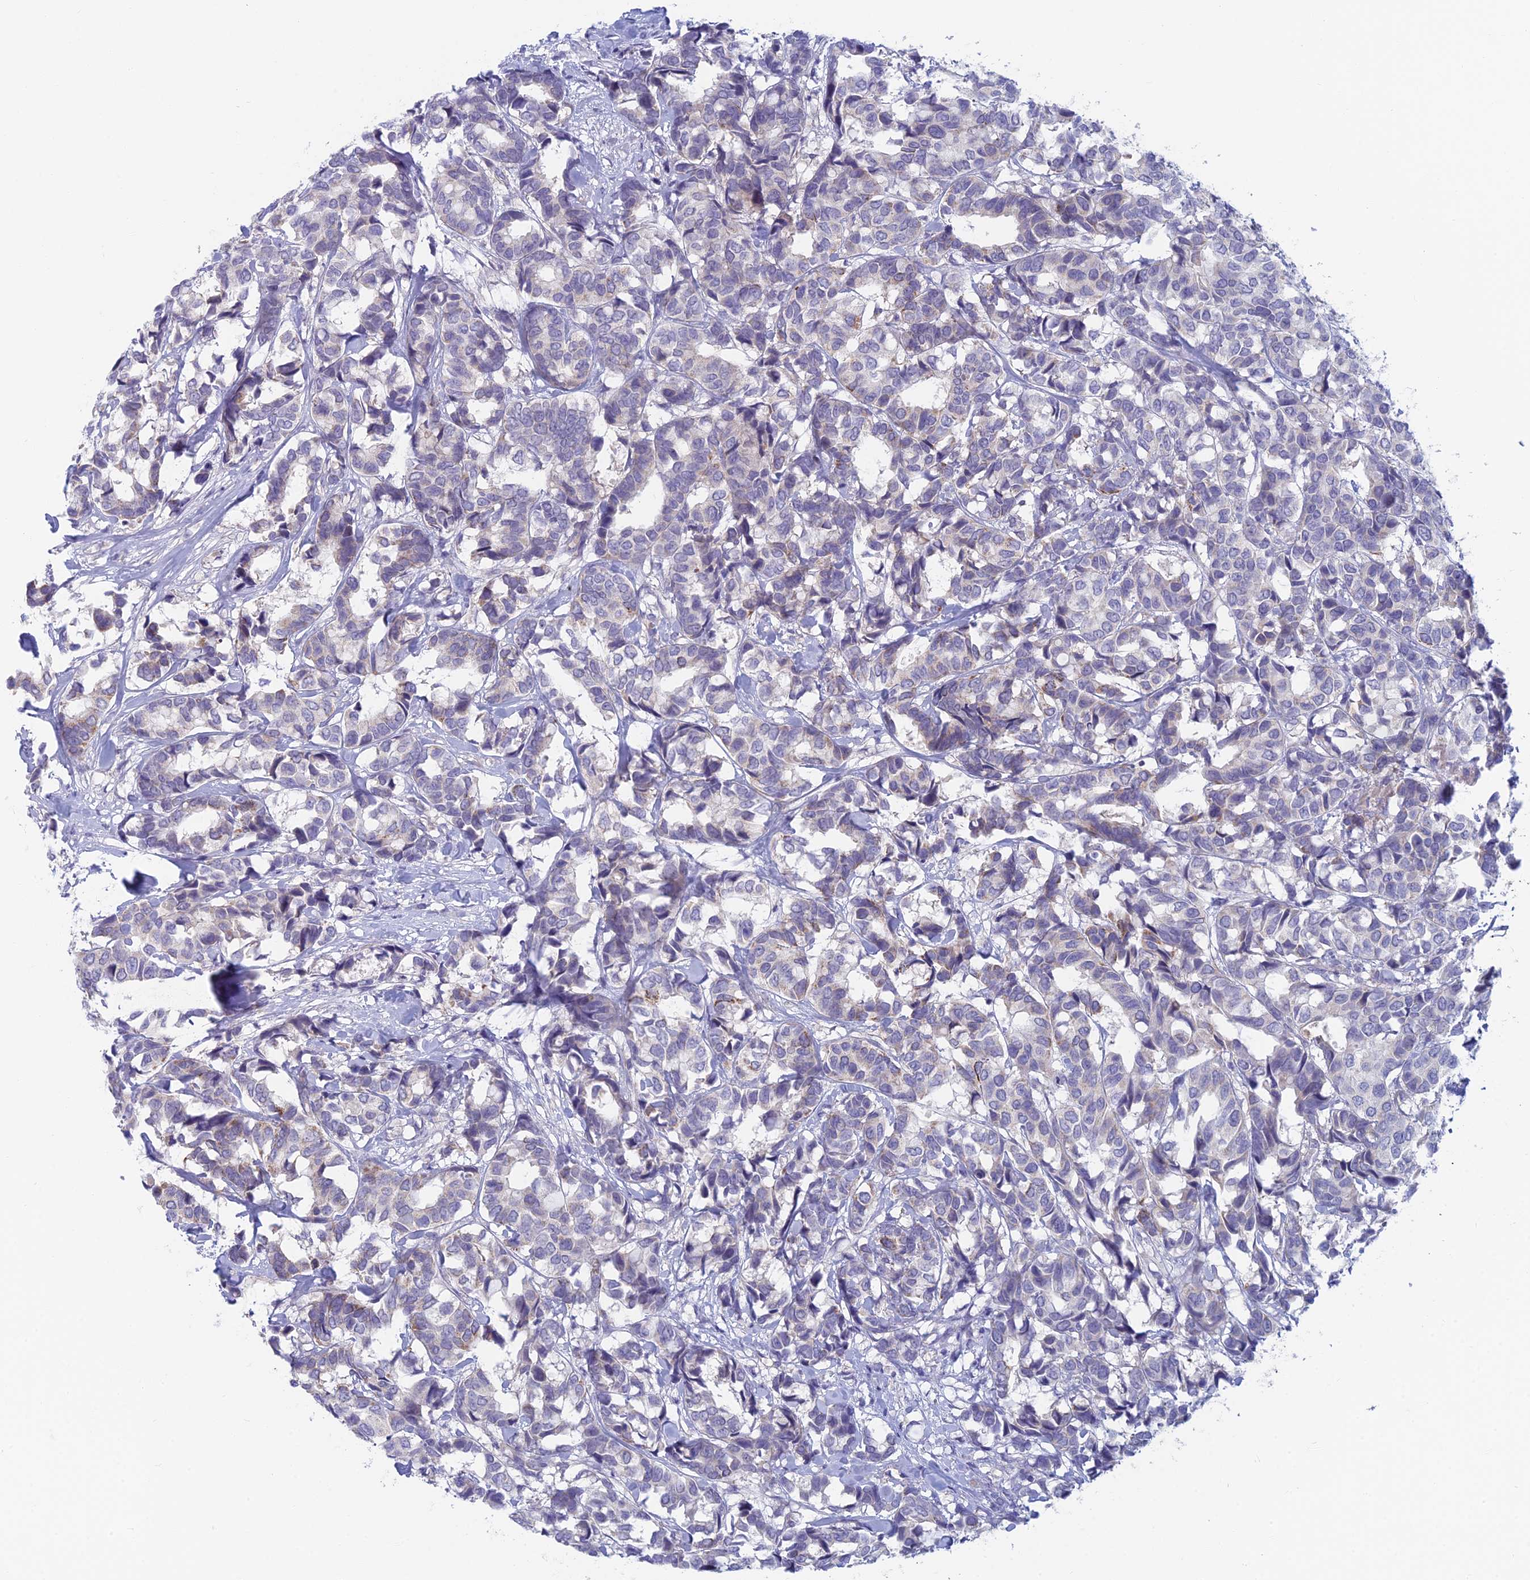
{"staining": {"intensity": "negative", "quantity": "none", "location": "none"}, "tissue": "breast cancer", "cell_type": "Tumor cells", "image_type": "cancer", "snomed": [{"axis": "morphology", "description": "Normal tissue, NOS"}, {"axis": "morphology", "description": "Duct carcinoma"}, {"axis": "topography", "description": "Breast"}], "caption": "This is an IHC histopathology image of breast infiltrating ductal carcinoma. There is no expression in tumor cells.", "gene": "PPP1R26", "patient": {"sex": "female", "age": 87}}